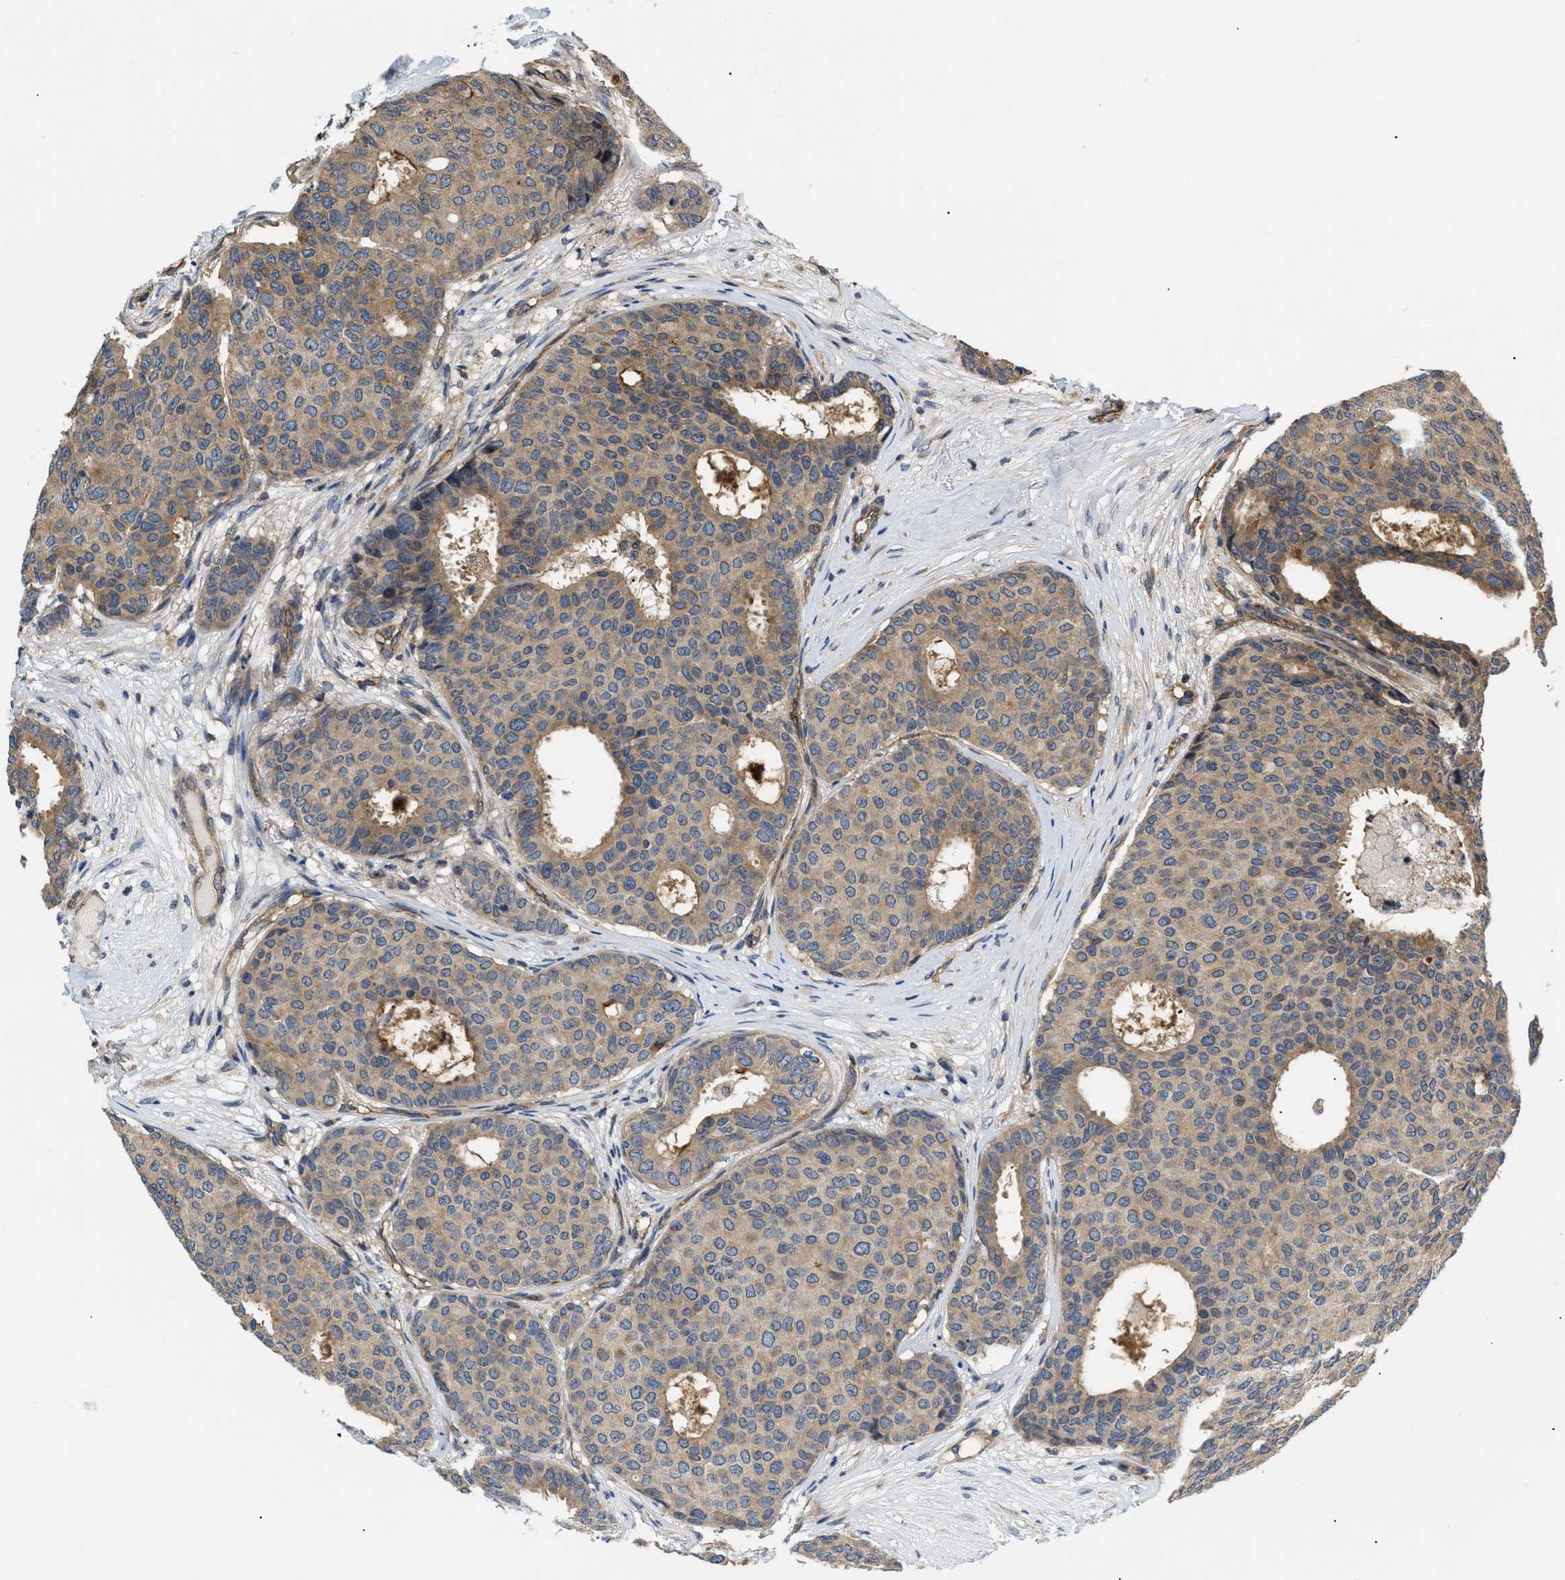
{"staining": {"intensity": "weak", "quantity": ">75%", "location": "cytoplasmic/membranous"}, "tissue": "breast cancer", "cell_type": "Tumor cells", "image_type": "cancer", "snomed": [{"axis": "morphology", "description": "Duct carcinoma"}, {"axis": "topography", "description": "Breast"}], "caption": "Immunohistochemistry (IHC) photomicrograph of neoplastic tissue: human breast intraductal carcinoma stained using immunohistochemistry demonstrates low levels of weak protein expression localized specifically in the cytoplasmic/membranous of tumor cells, appearing as a cytoplasmic/membranous brown color.", "gene": "HMGCR", "patient": {"sex": "female", "age": 75}}